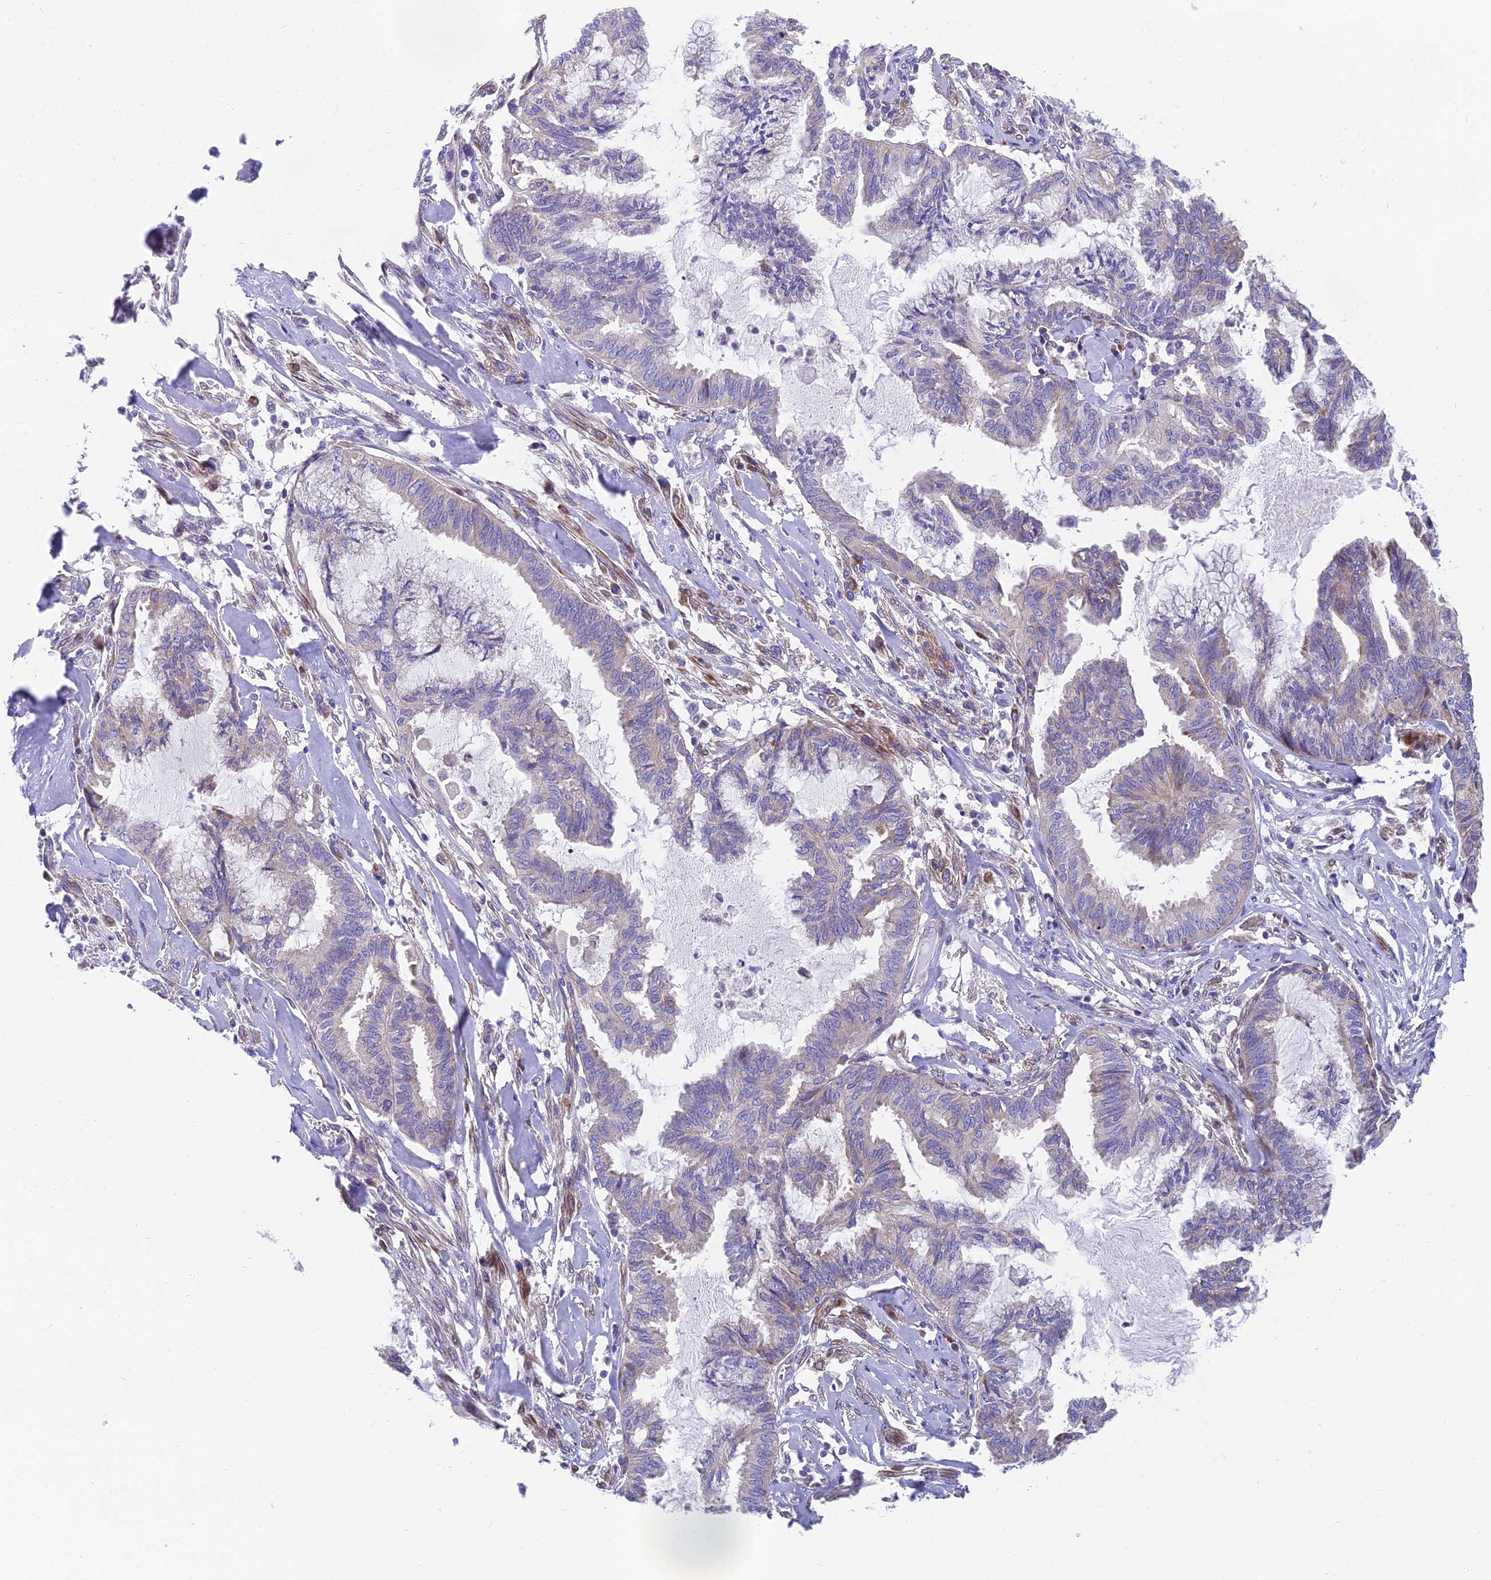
{"staining": {"intensity": "negative", "quantity": "none", "location": "none"}, "tissue": "endometrial cancer", "cell_type": "Tumor cells", "image_type": "cancer", "snomed": [{"axis": "morphology", "description": "Adenocarcinoma, NOS"}, {"axis": "topography", "description": "Endometrium"}], "caption": "An immunohistochemistry image of adenocarcinoma (endometrial) is shown. There is no staining in tumor cells of adenocarcinoma (endometrial).", "gene": "MVB12A", "patient": {"sex": "female", "age": 86}}